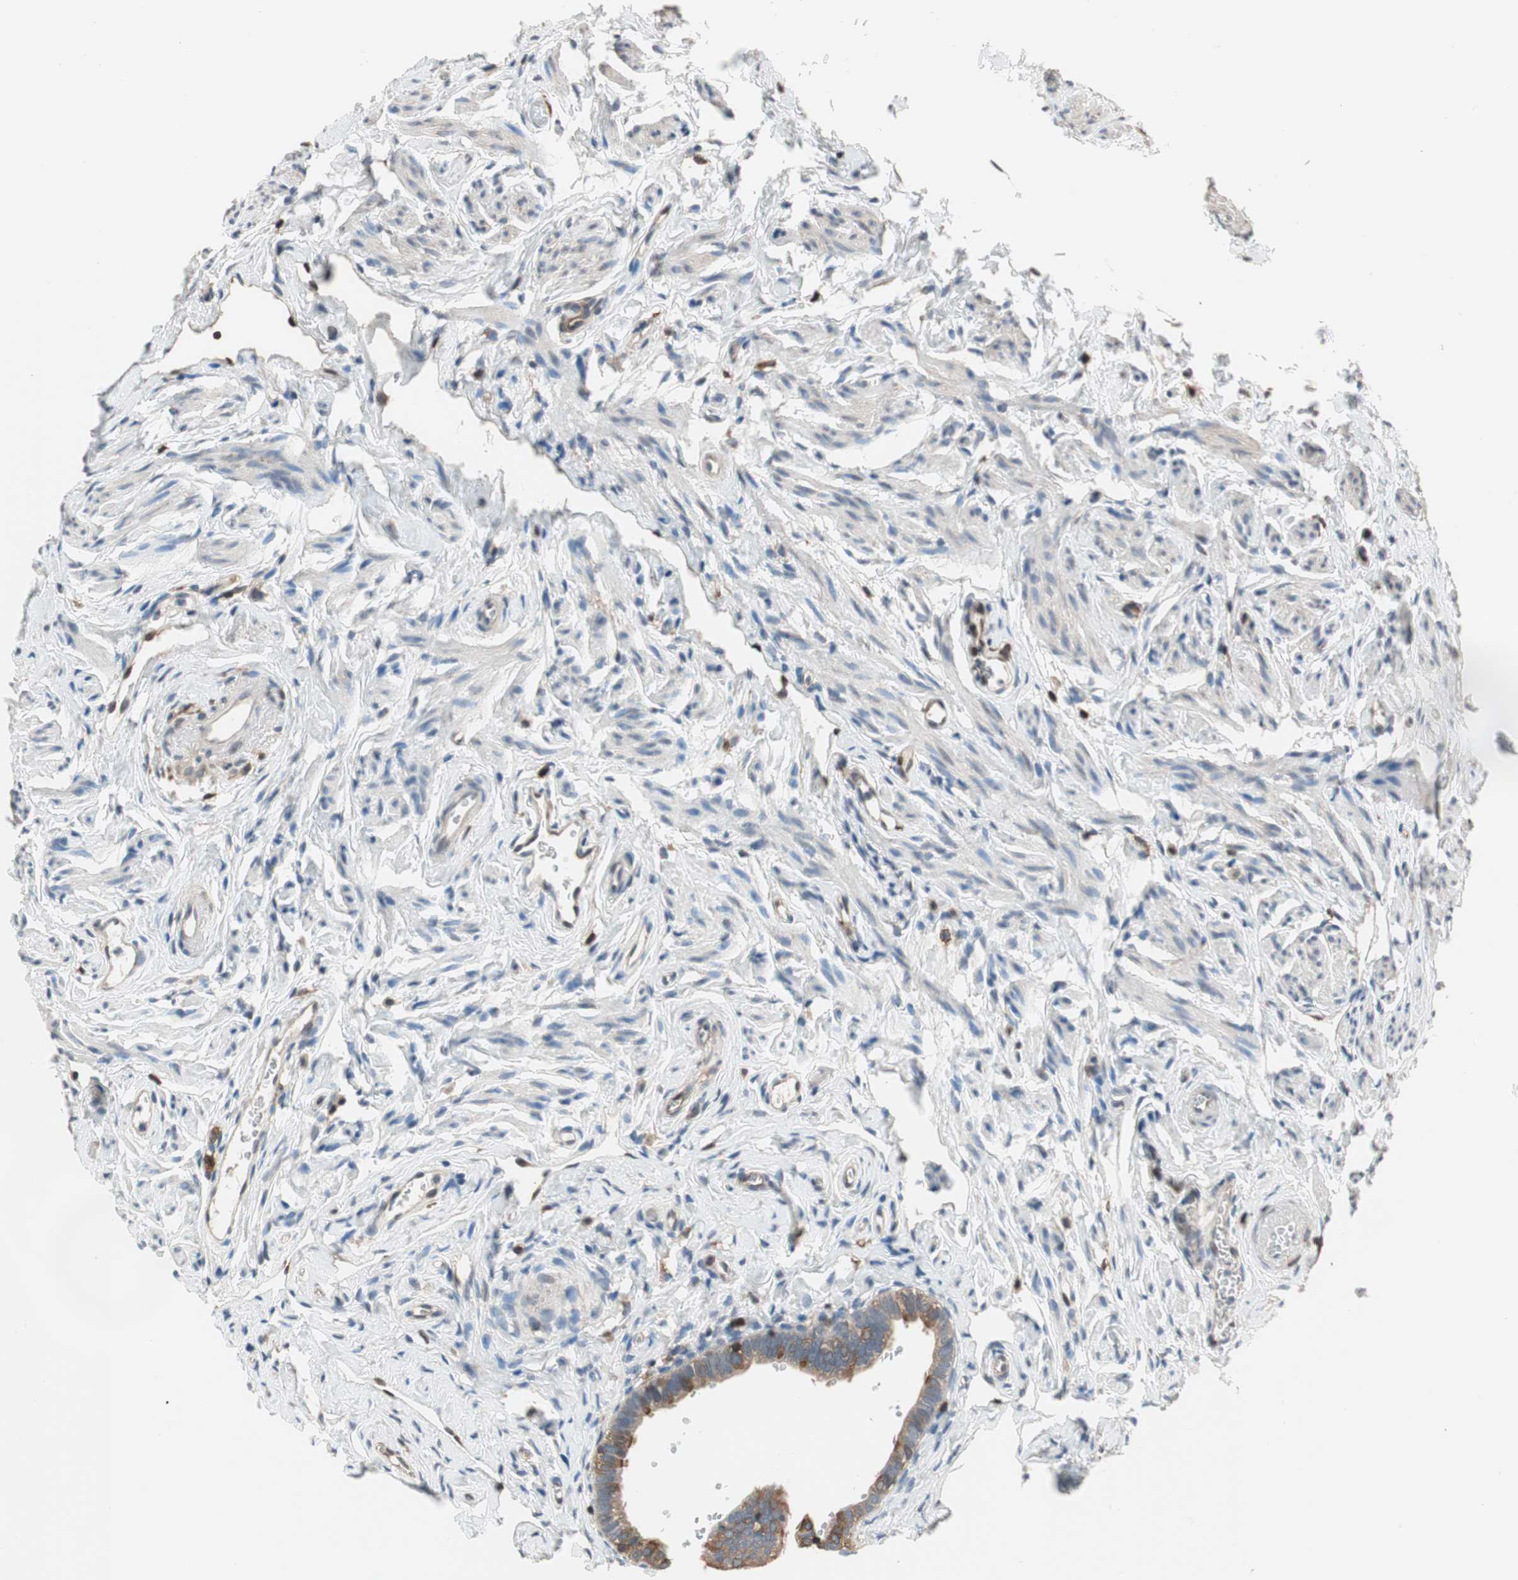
{"staining": {"intensity": "weak", "quantity": ">75%", "location": "cytoplasmic/membranous"}, "tissue": "fallopian tube", "cell_type": "Glandular cells", "image_type": "normal", "snomed": [{"axis": "morphology", "description": "Normal tissue, NOS"}, {"axis": "topography", "description": "Fallopian tube"}], "caption": "This is an image of immunohistochemistry (IHC) staining of normal fallopian tube, which shows weak positivity in the cytoplasmic/membranous of glandular cells.", "gene": "NFATC2", "patient": {"sex": "female", "age": 29}}